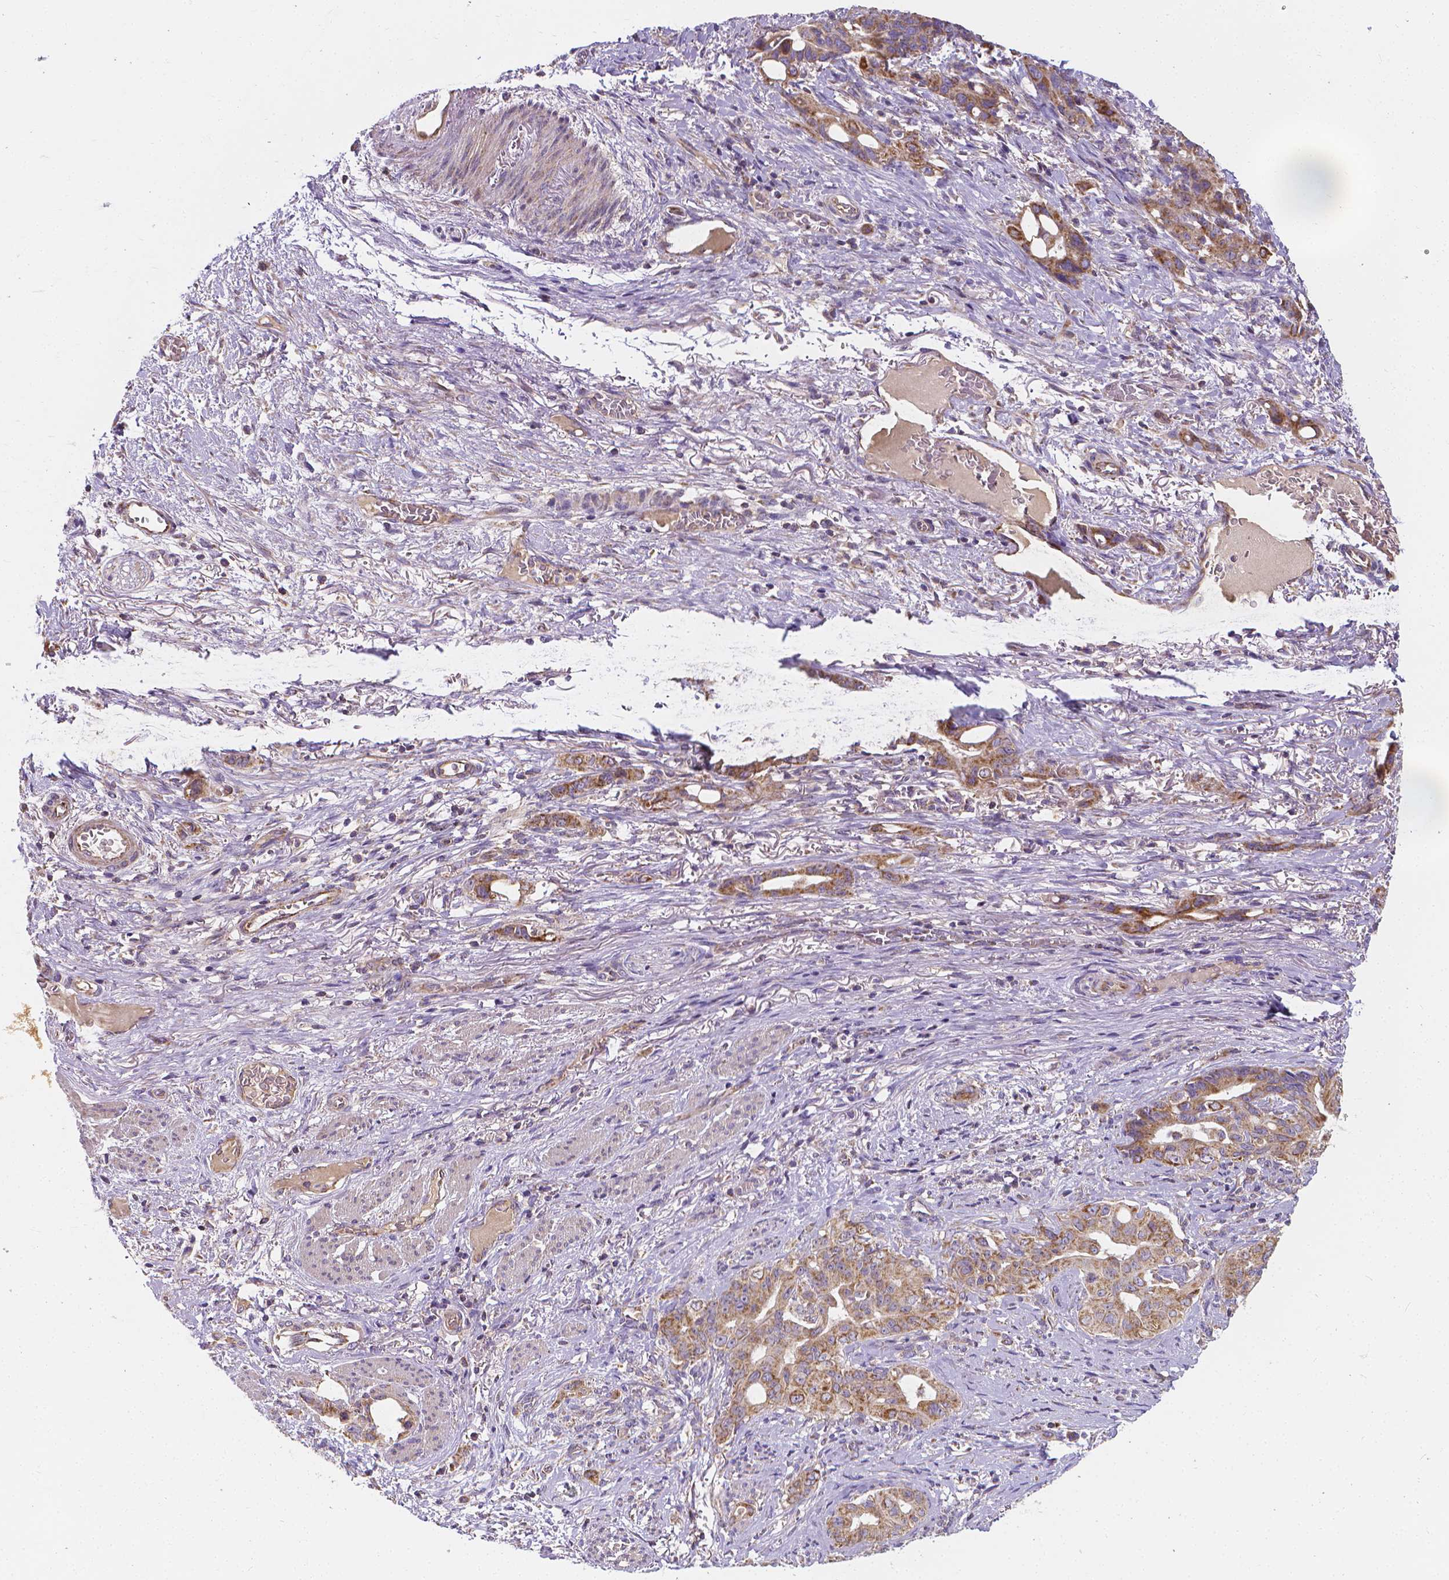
{"staining": {"intensity": "moderate", "quantity": ">75%", "location": "cytoplasmic/membranous"}, "tissue": "stomach cancer", "cell_type": "Tumor cells", "image_type": "cancer", "snomed": [{"axis": "morphology", "description": "Normal tissue, NOS"}, {"axis": "morphology", "description": "Adenocarcinoma, NOS"}, {"axis": "topography", "description": "Esophagus"}, {"axis": "topography", "description": "Stomach, upper"}], "caption": "Moderate cytoplasmic/membranous protein expression is present in approximately >75% of tumor cells in stomach adenocarcinoma.", "gene": "SNCAIP", "patient": {"sex": "male", "age": 62}}